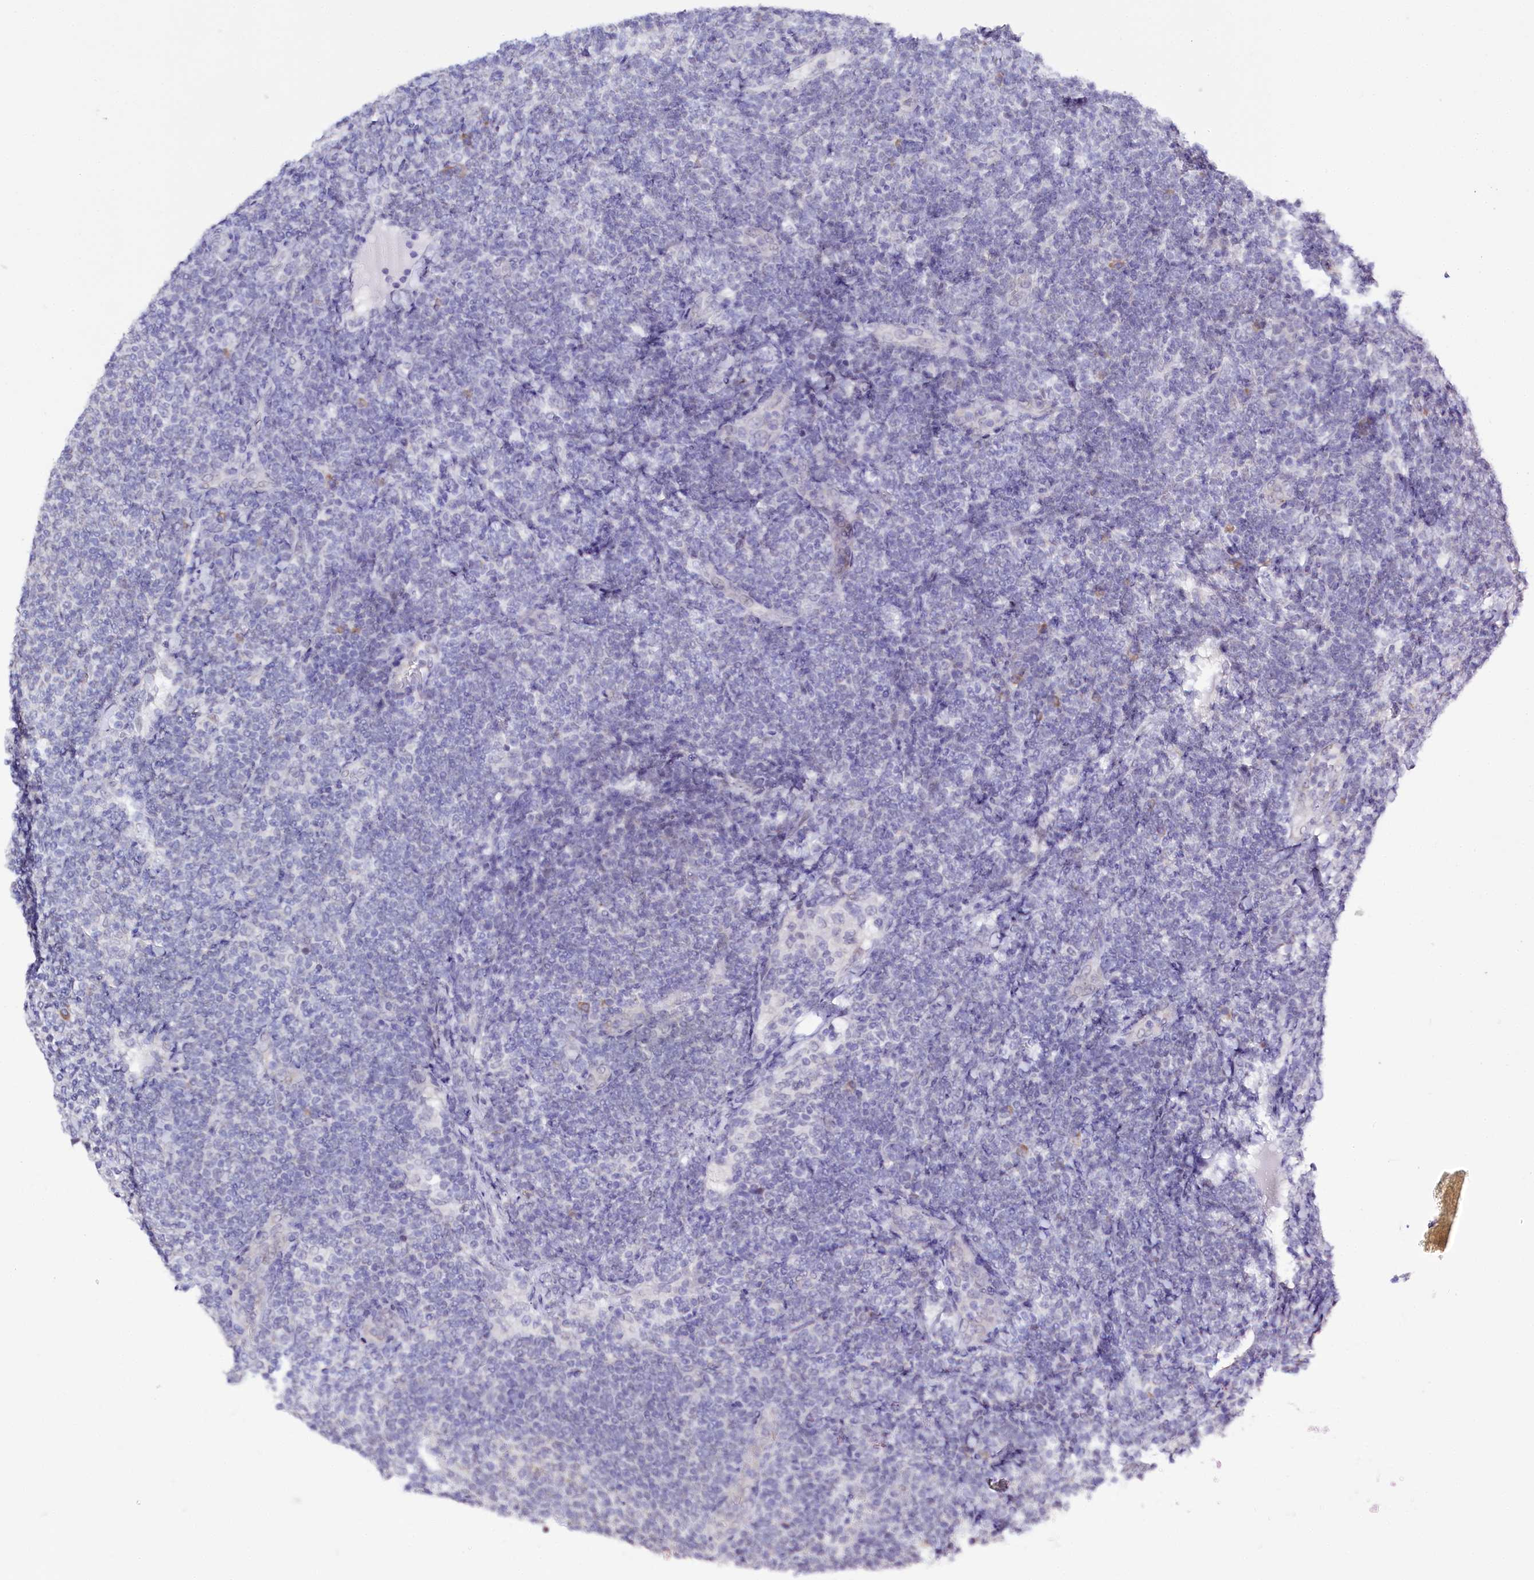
{"staining": {"intensity": "negative", "quantity": "none", "location": "none"}, "tissue": "lymphoma", "cell_type": "Tumor cells", "image_type": "cancer", "snomed": [{"axis": "morphology", "description": "Malignant lymphoma, non-Hodgkin's type, Low grade"}, {"axis": "topography", "description": "Lymph node"}], "caption": "An immunohistochemistry (IHC) micrograph of lymphoma is shown. There is no staining in tumor cells of lymphoma. Nuclei are stained in blue.", "gene": "SPATS2", "patient": {"sex": "male", "age": 66}}